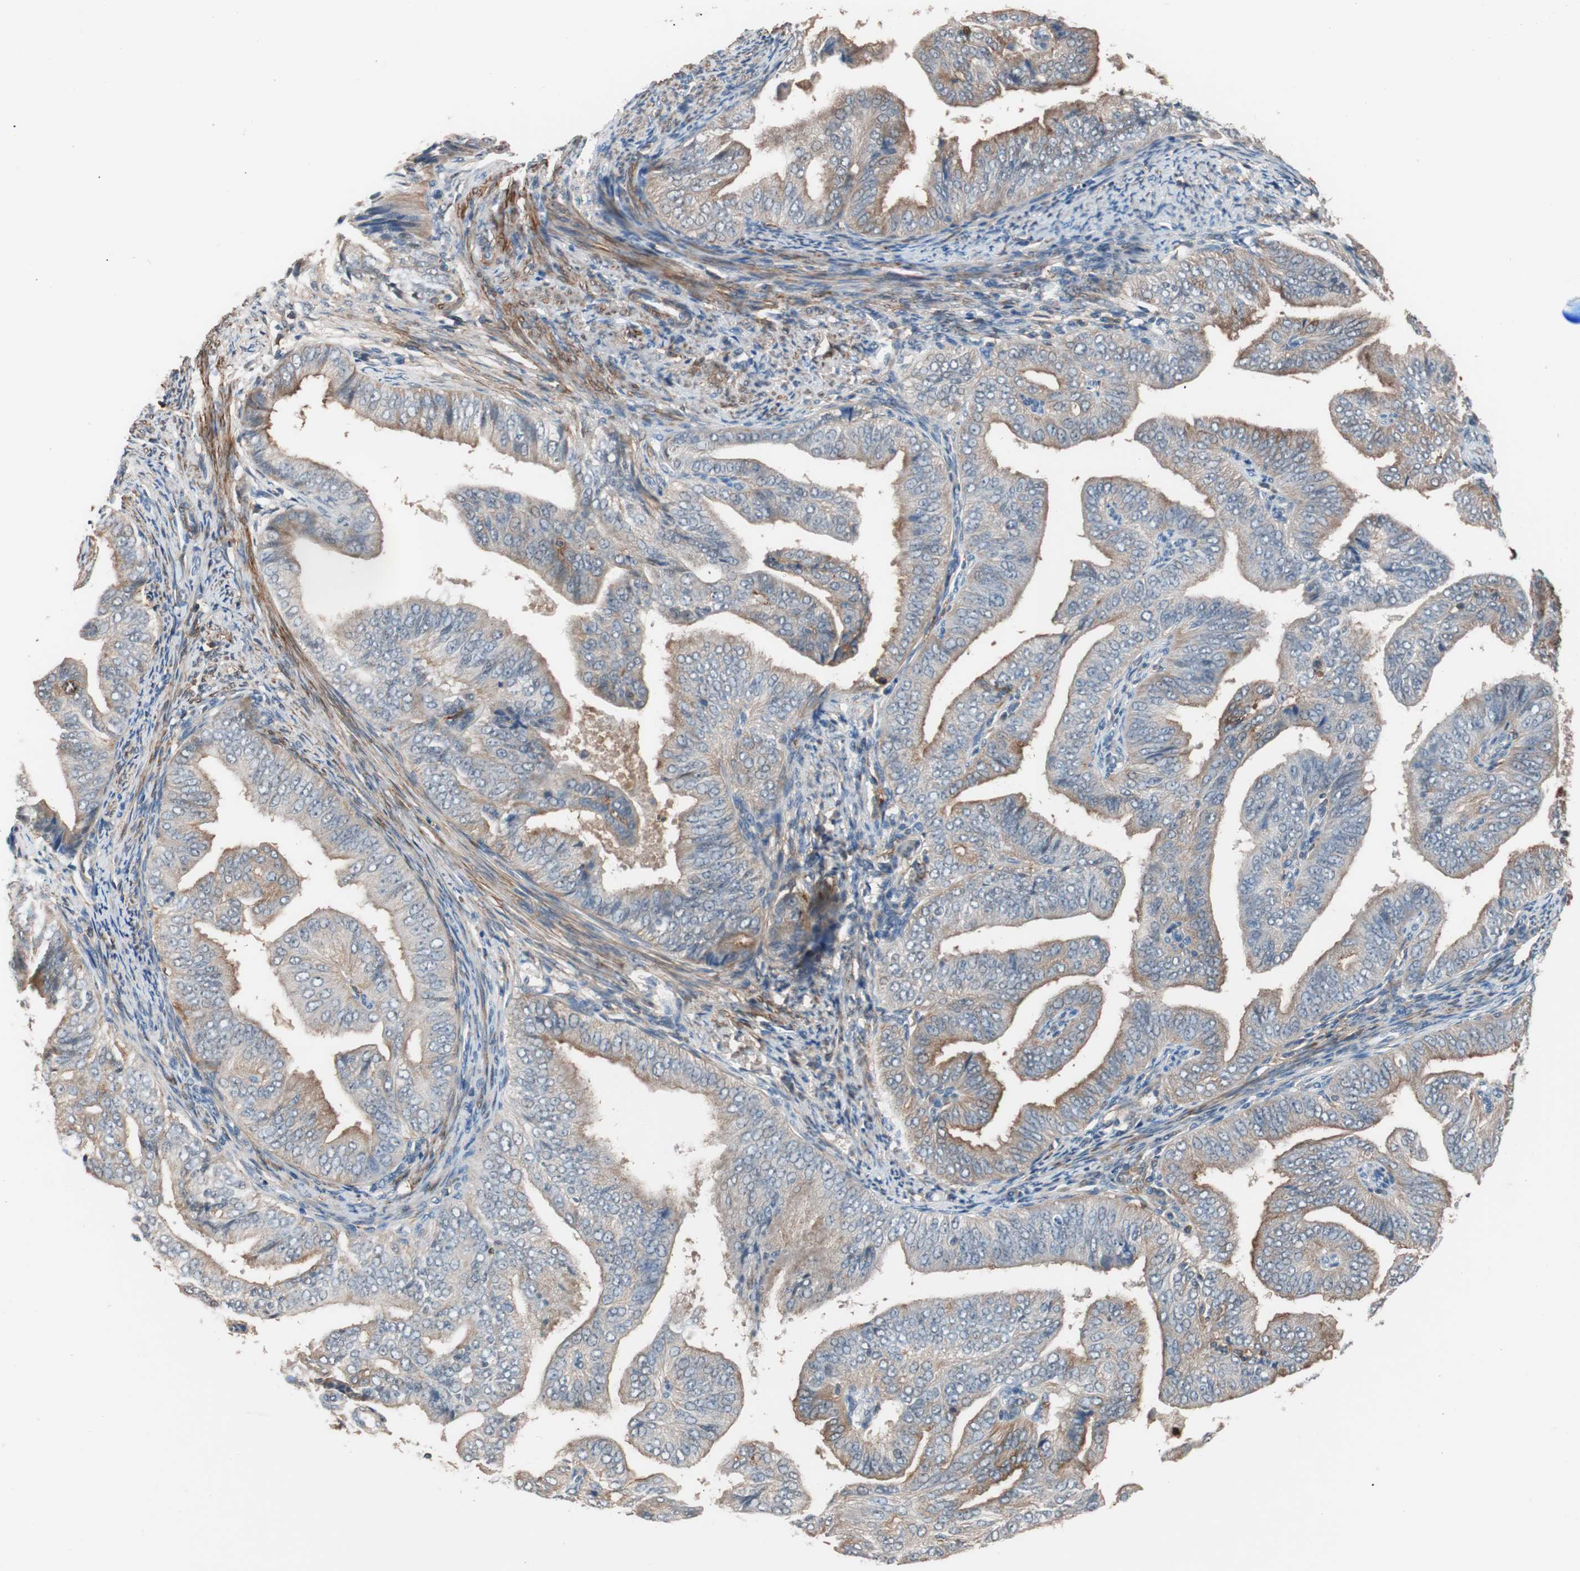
{"staining": {"intensity": "weak", "quantity": "25%-75%", "location": "cytoplasmic/membranous"}, "tissue": "endometrial cancer", "cell_type": "Tumor cells", "image_type": "cancer", "snomed": [{"axis": "morphology", "description": "Adenocarcinoma, NOS"}, {"axis": "topography", "description": "Endometrium"}], "caption": "Immunohistochemical staining of adenocarcinoma (endometrial) reveals low levels of weak cytoplasmic/membranous expression in about 25%-75% of tumor cells.", "gene": "LITAF", "patient": {"sex": "female", "age": 58}}